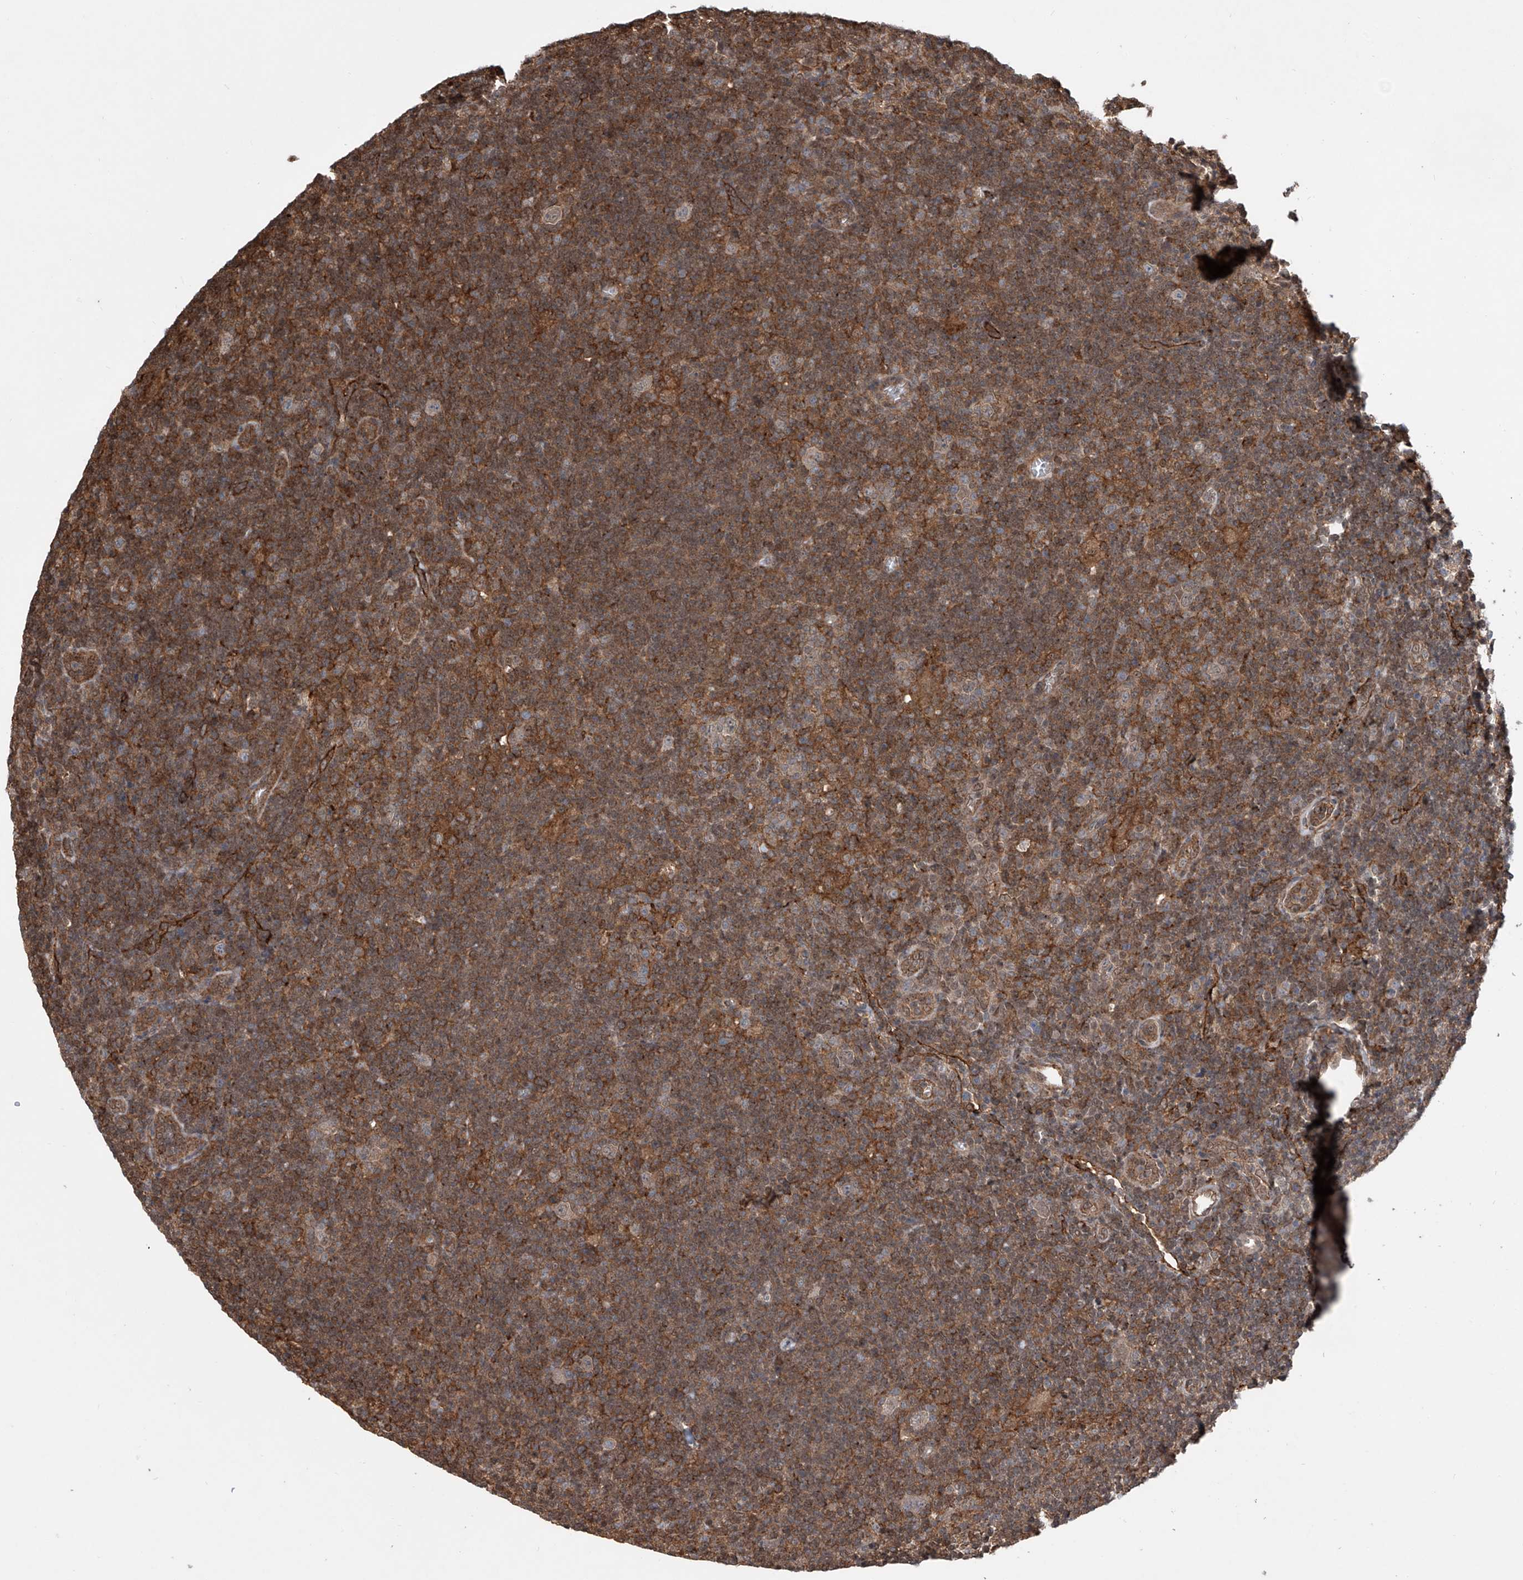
{"staining": {"intensity": "weak", "quantity": "25%-75%", "location": "cytoplasmic/membranous"}, "tissue": "lymphoma", "cell_type": "Tumor cells", "image_type": "cancer", "snomed": [{"axis": "morphology", "description": "Hodgkin's disease, NOS"}, {"axis": "topography", "description": "Lymph node"}], "caption": "A histopathology image of Hodgkin's disease stained for a protein displays weak cytoplasmic/membranous brown staining in tumor cells.", "gene": "HOXC8", "patient": {"sex": "female", "age": 57}}